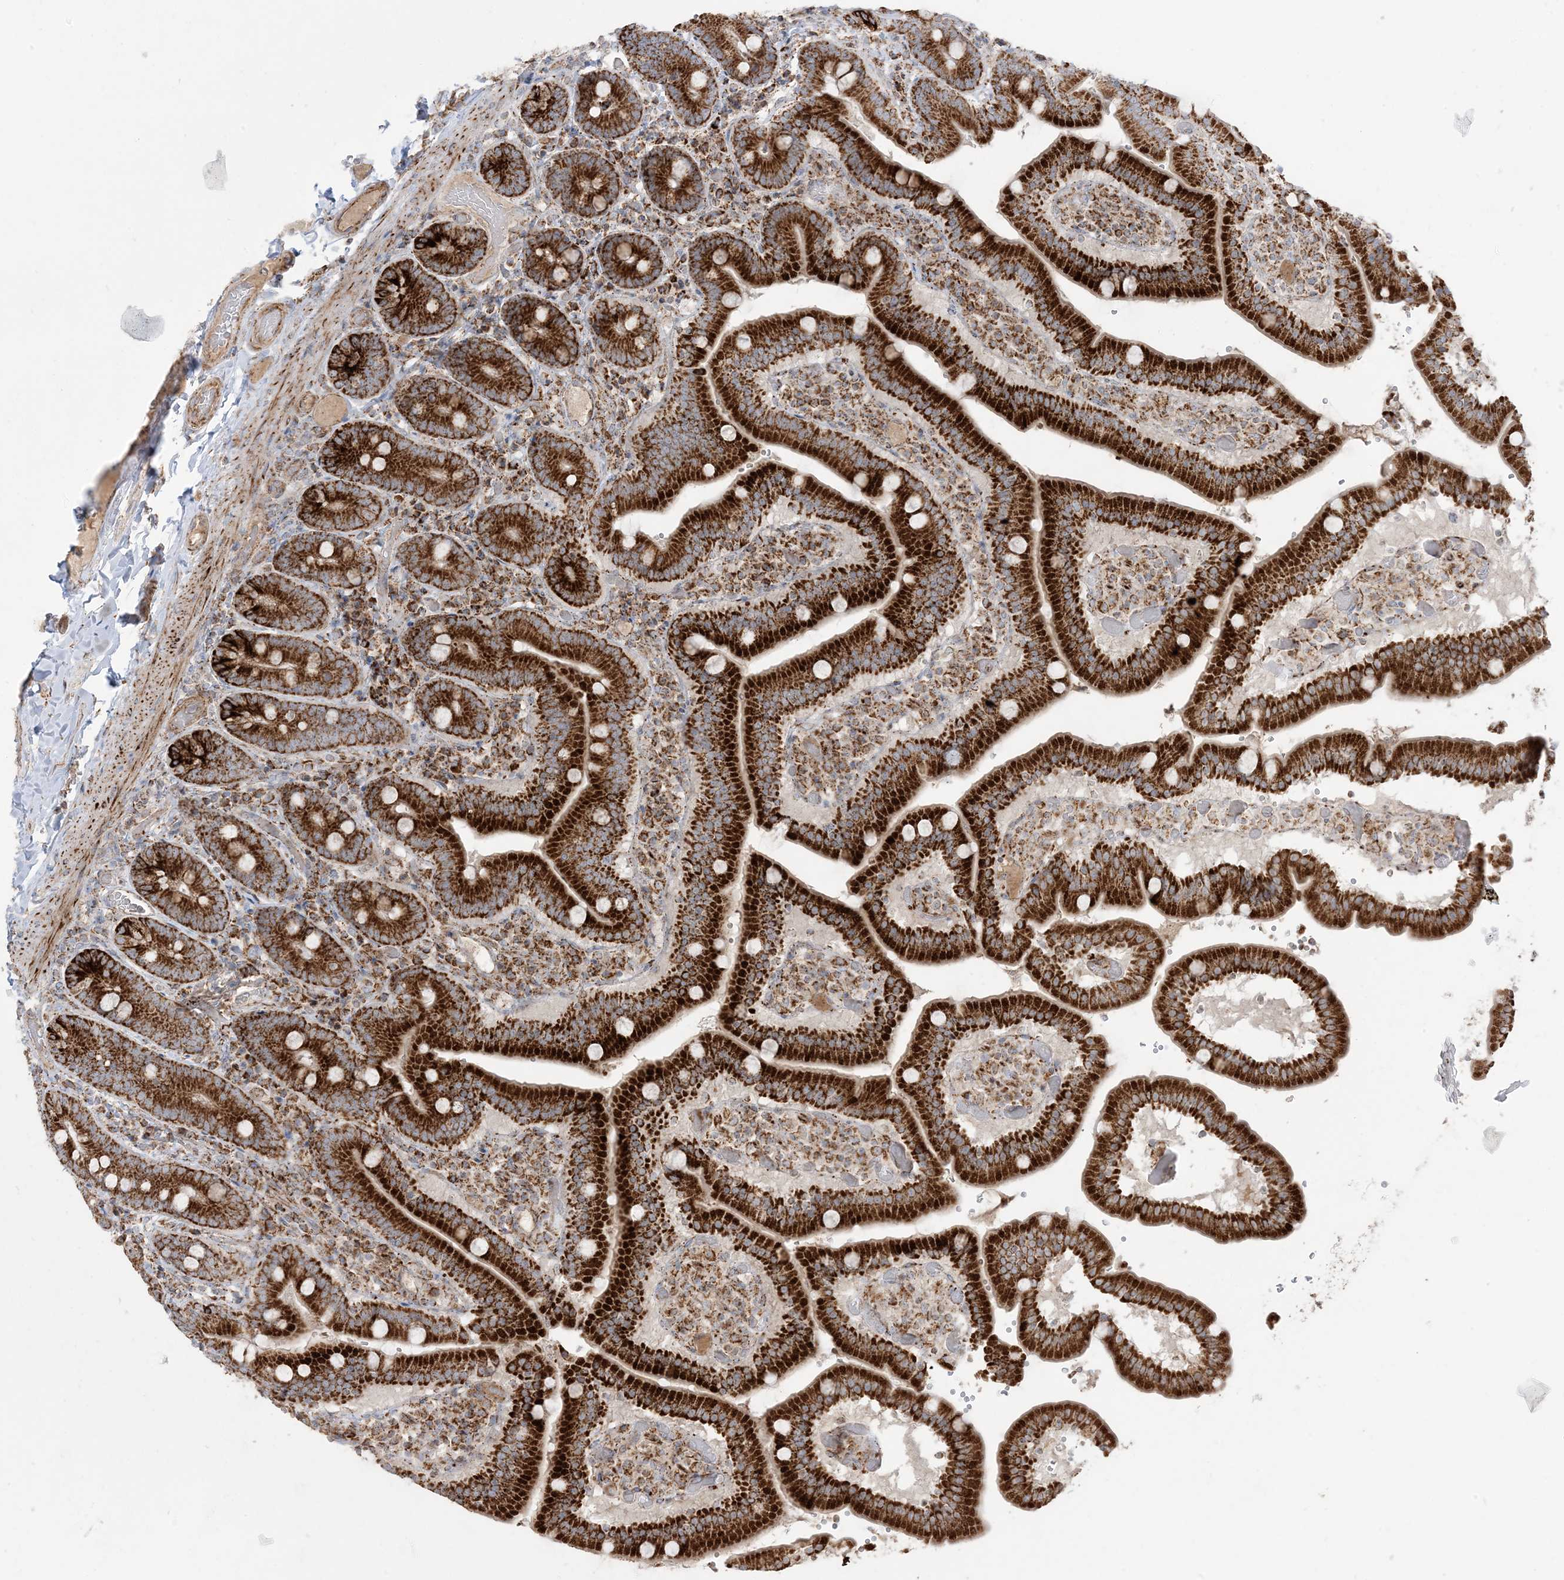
{"staining": {"intensity": "strong", "quantity": ">75%", "location": "cytoplasmic/membranous"}, "tissue": "duodenum", "cell_type": "Glandular cells", "image_type": "normal", "snomed": [{"axis": "morphology", "description": "Normal tissue, NOS"}, {"axis": "topography", "description": "Duodenum"}], "caption": "Brown immunohistochemical staining in benign duodenum reveals strong cytoplasmic/membranous staining in about >75% of glandular cells. The staining was performed using DAB (3,3'-diaminobenzidine) to visualize the protein expression in brown, while the nuclei were stained in blue with hematoxylin (Magnification: 20x).", "gene": "NDUFAF3", "patient": {"sex": "female", "age": 62}}